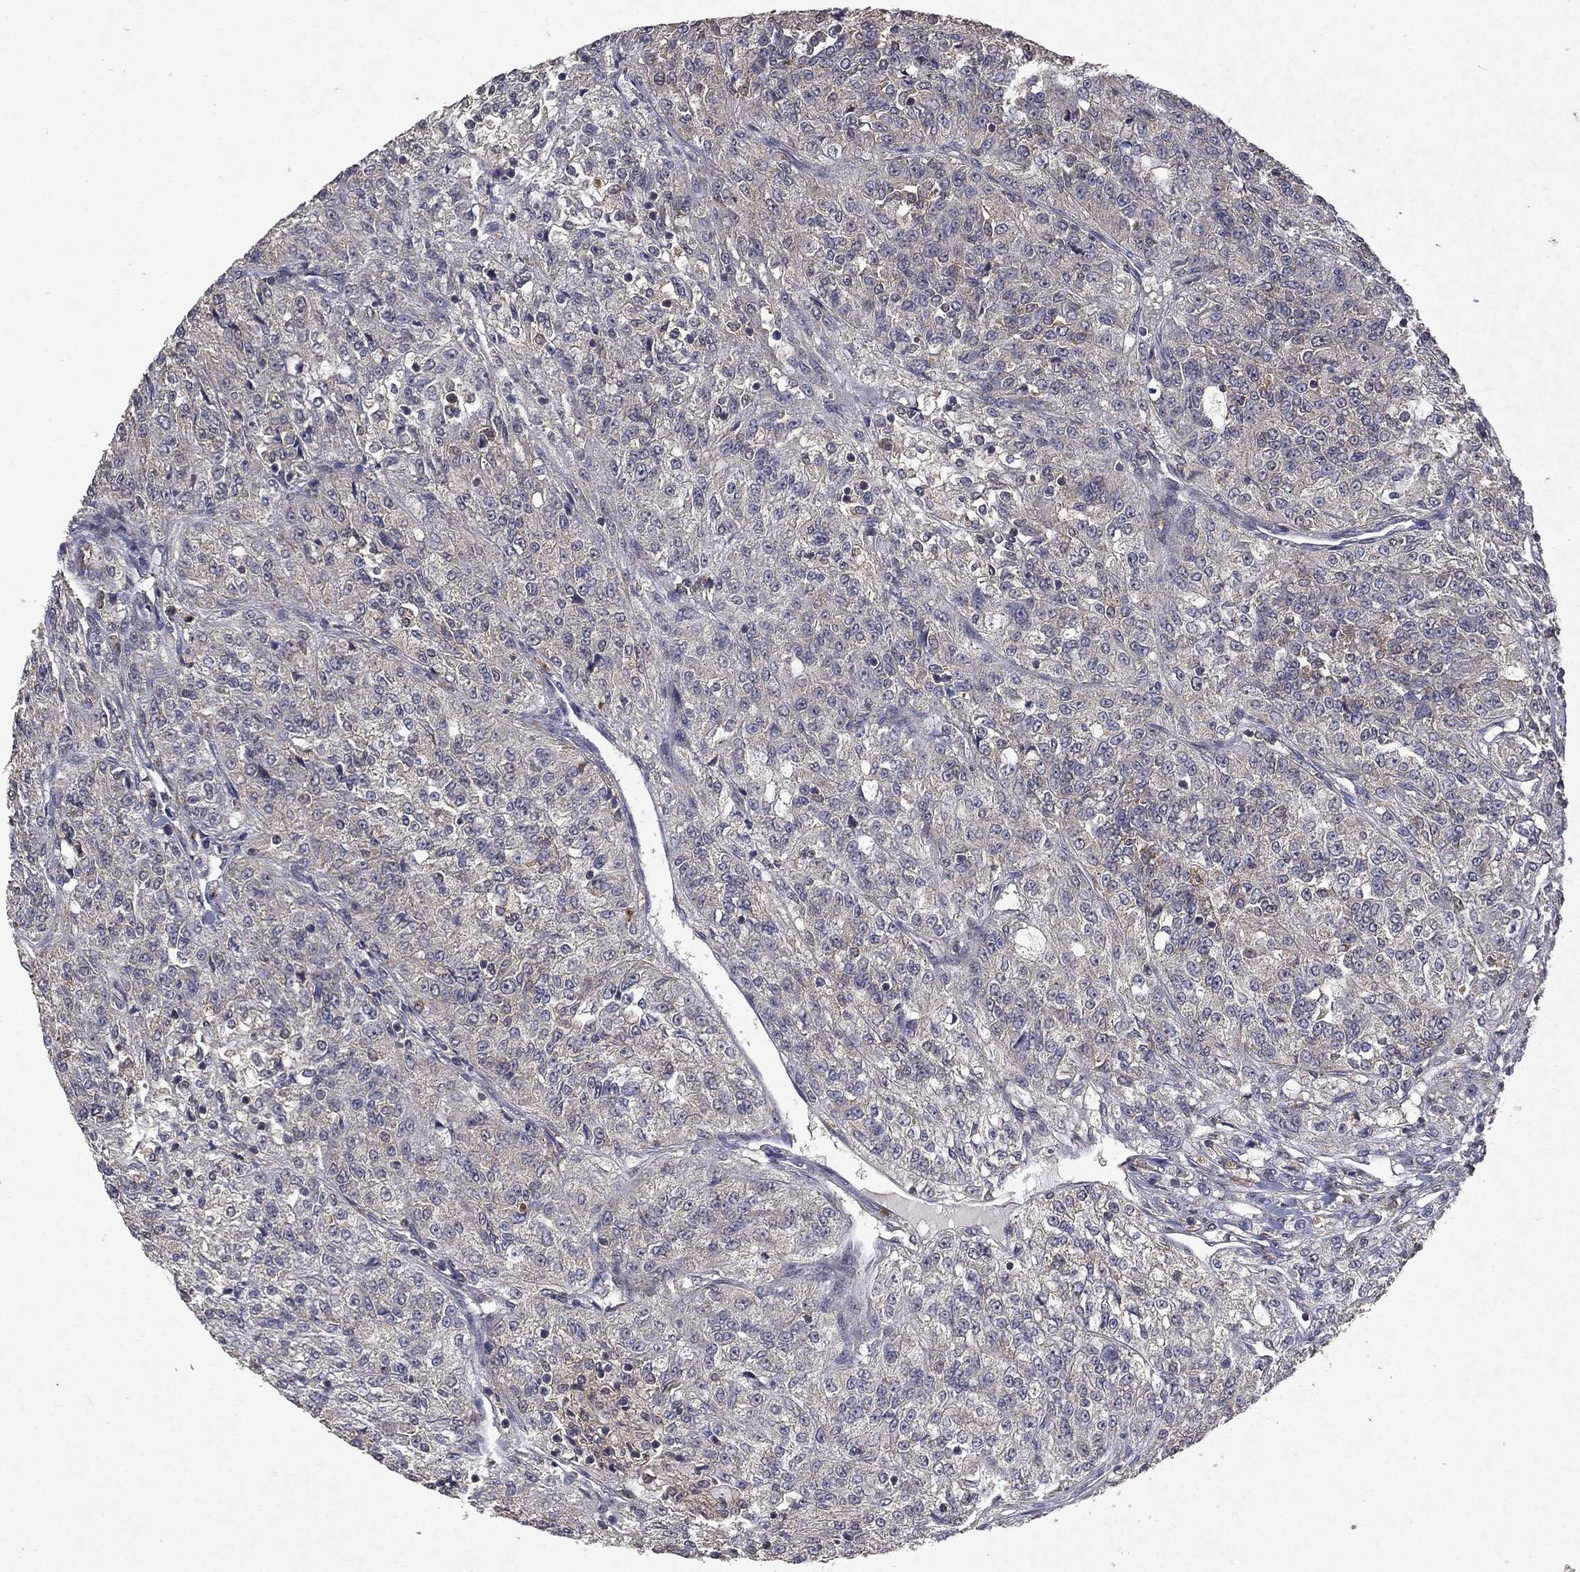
{"staining": {"intensity": "negative", "quantity": "none", "location": "none"}, "tissue": "renal cancer", "cell_type": "Tumor cells", "image_type": "cancer", "snomed": [{"axis": "morphology", "description": "Adenocarcinoma, NOS"}, {"axis": "topography", "description": "Kidney"}], "caption": "This is an IHC photomicrograph of human renal adenocarcinoma. There is no staining in tumor cells.", "gene": "PTEN", "patient": {"sex": "female", "age": 63}}